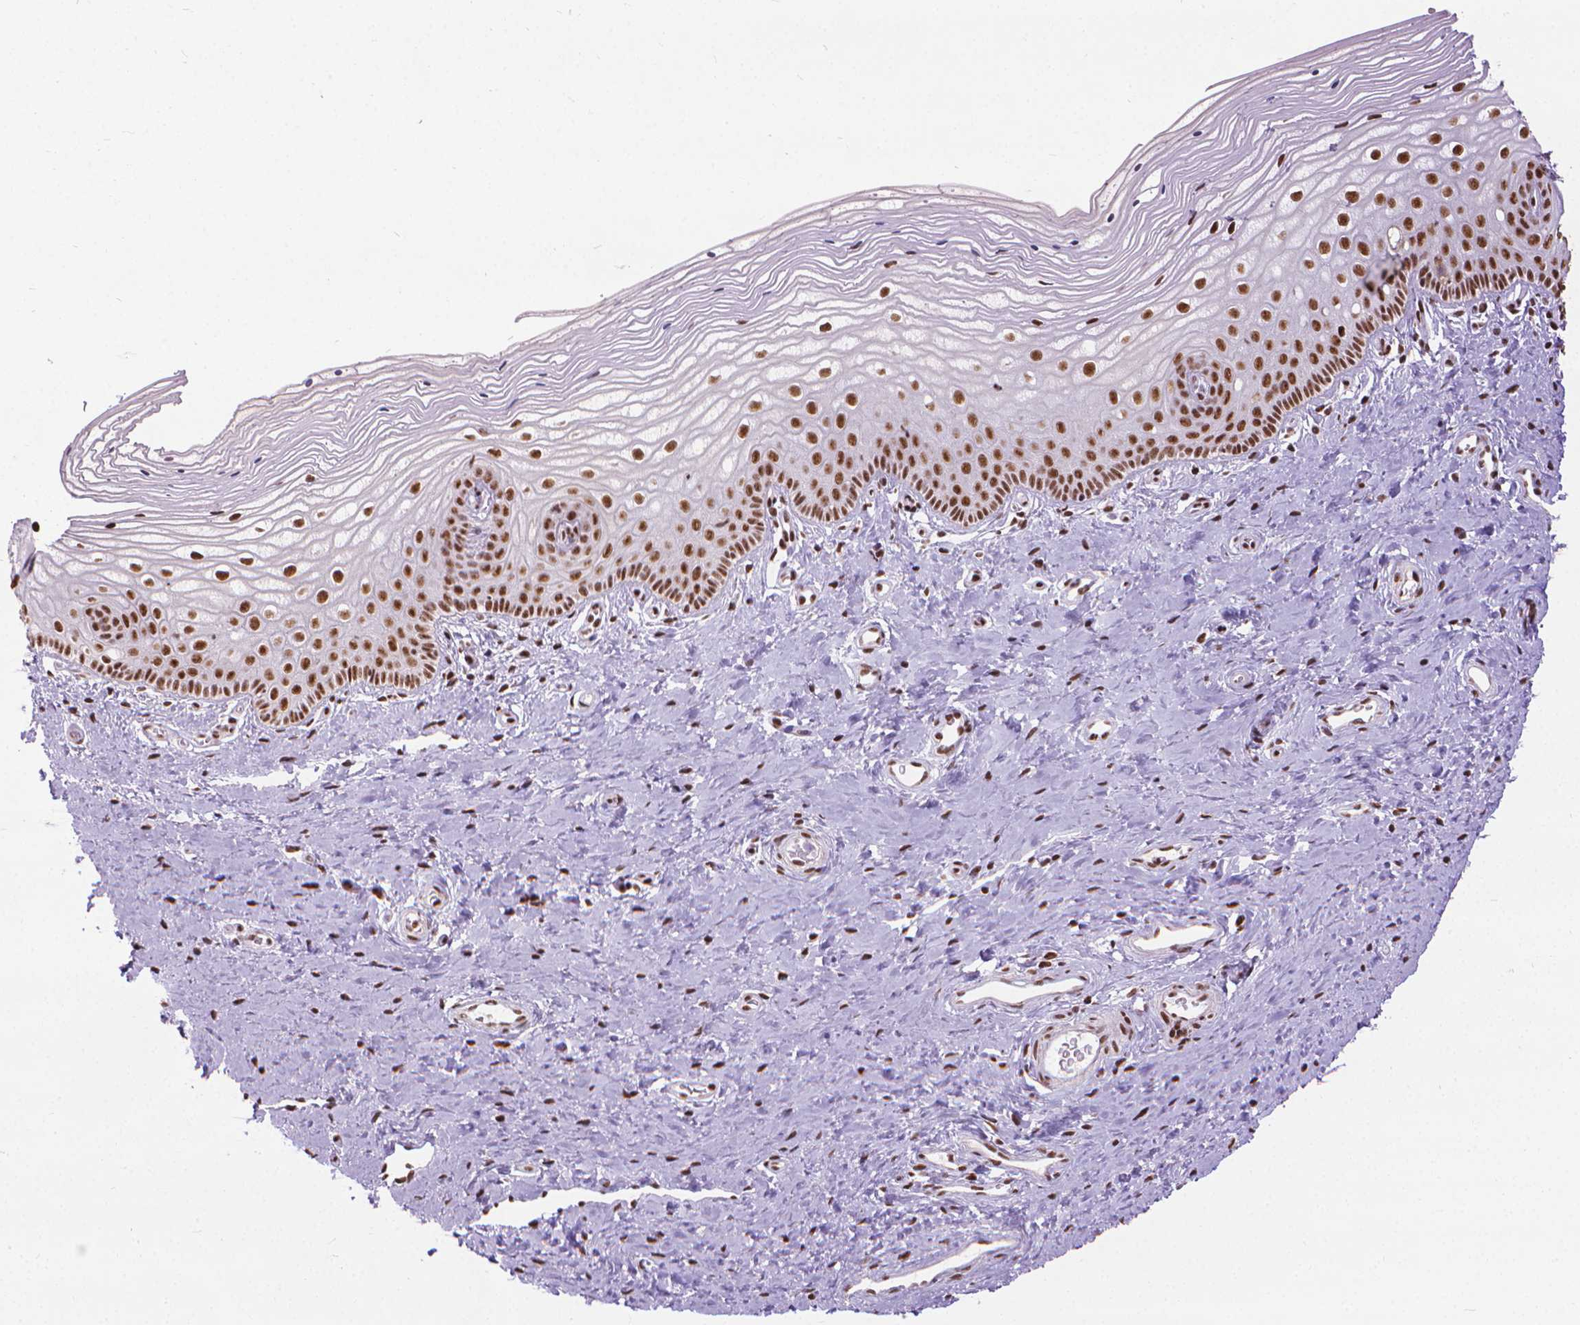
{"staining": {"intensity": "strong", "quantity": ">75%", "location": "nuclear"}, "tissue": "vagina", "cell_type": "Squamous epithelial cells", "image_type": "normal", "snomed": [{"axis": "morphology", "description": "Normal tissue, NOS"}, {"axis": "topography", "description": "Vagina"}], "caption": "Immunohistochemical staining of benign human vagina exhibits strong nuclear protein staining in about >75% of squamous epithelial cells. The staining is performed using DAB brown chromogen to label protein expression. The nuclei are counter-stained blue using hematoxylin.", "gene": "AKAP8", "patient": {"sex": "female", "age": 39}}